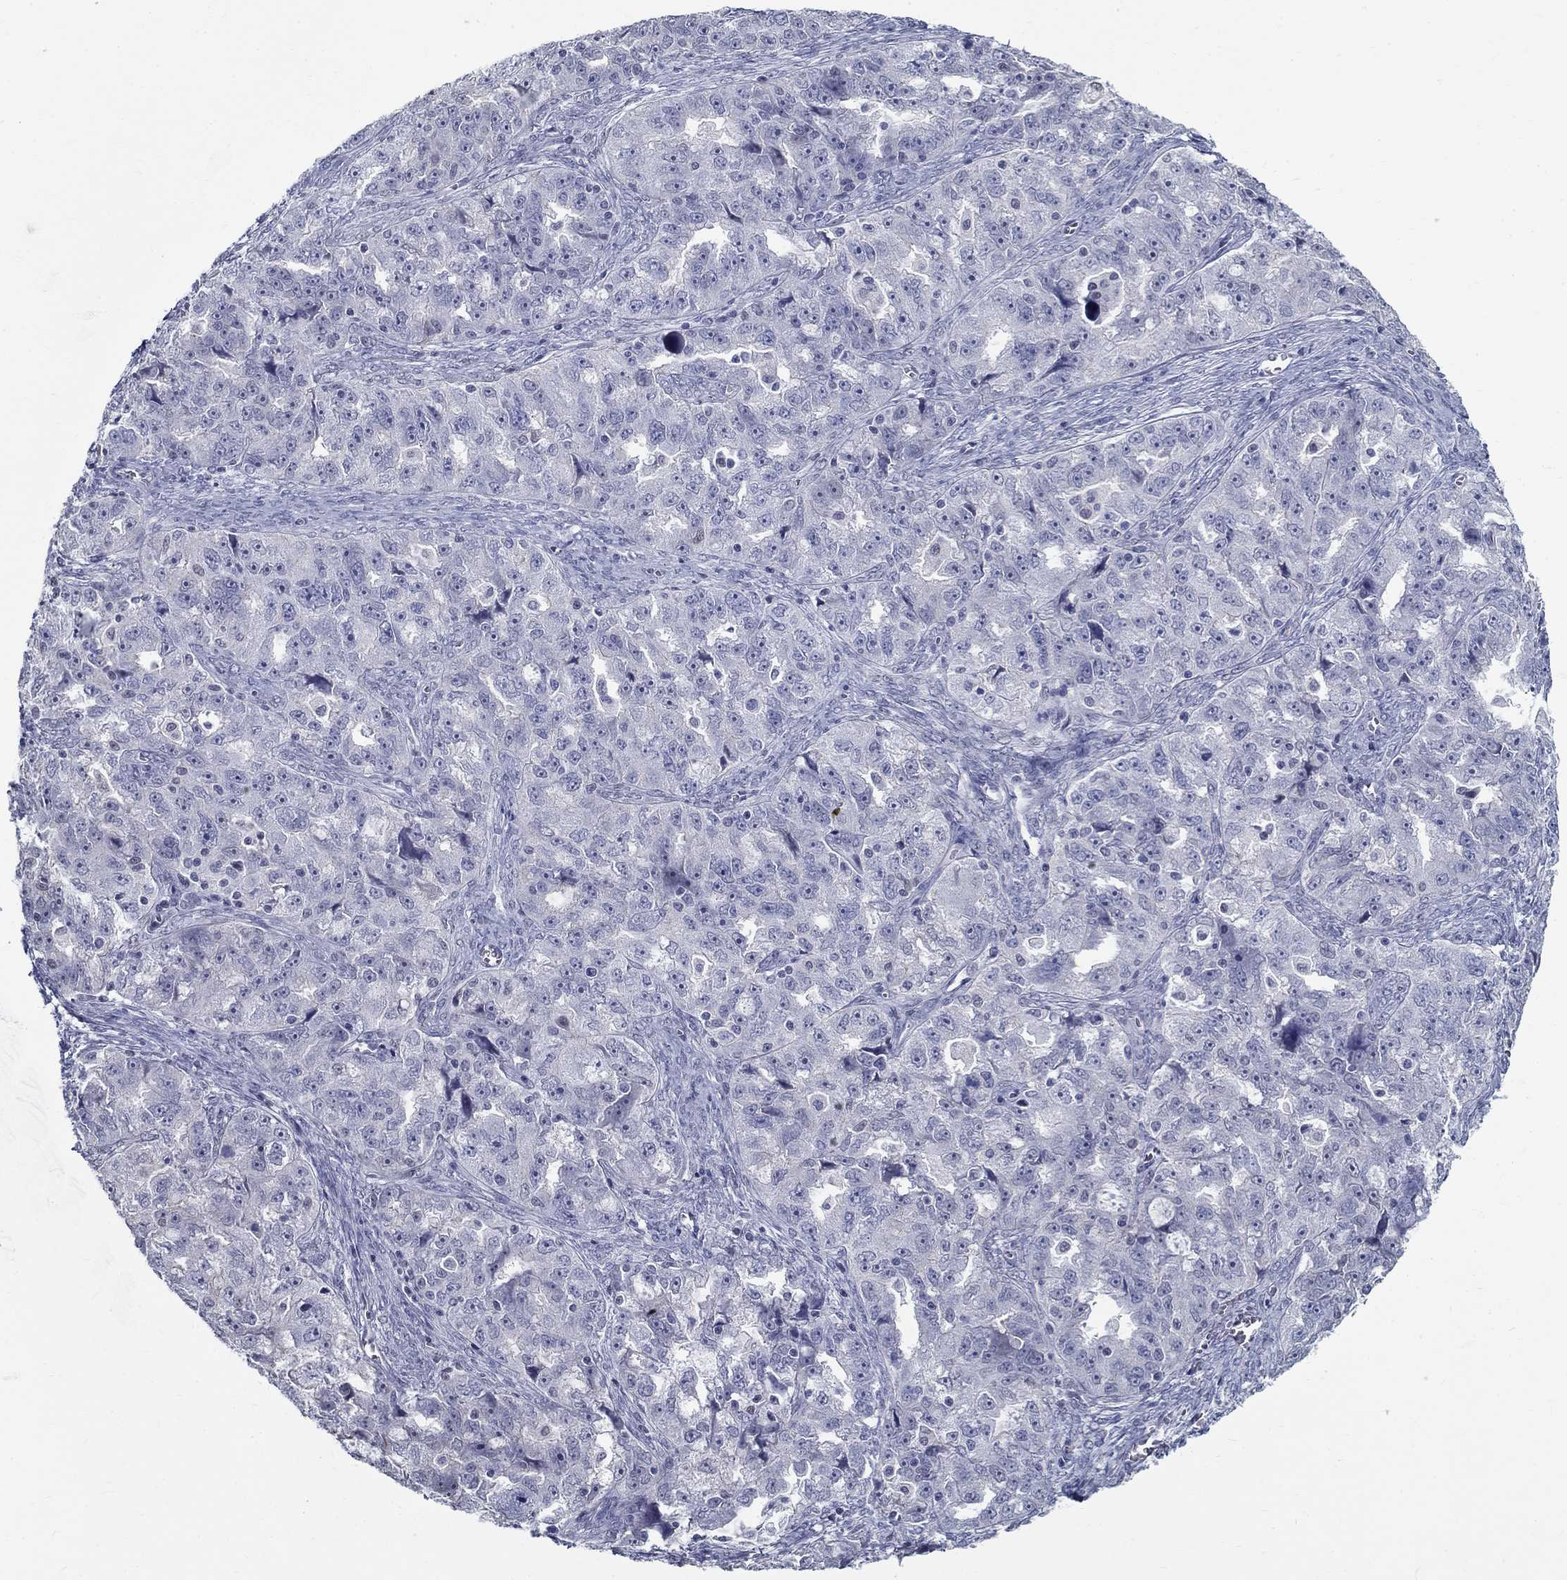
{"staining": {"intensity": "negative", "quantity": "none", "location": "none"}, "tissue": "ovarian cancer", "cell_type": "Tumor cells", "image_type": "cancer", "snomed": [{"axis": "morphology", "description": "Cystadenocarcinoma, serous, NOS"}, {"axis": "topography", "description": "Ovary"}], "caption": "DAB (3,3'-diaminobenzidine) immunohistochemical staining of ovarian cancer shows no significant expression in tumor cells. The staining was performed using DAB to visualize the protein expression in brown, while the nuclei were stained in blue with hematoxylin (Magnification: 20x).", "gene": "GUCA1A", "patient": {"sex": "female", "age": 51}}